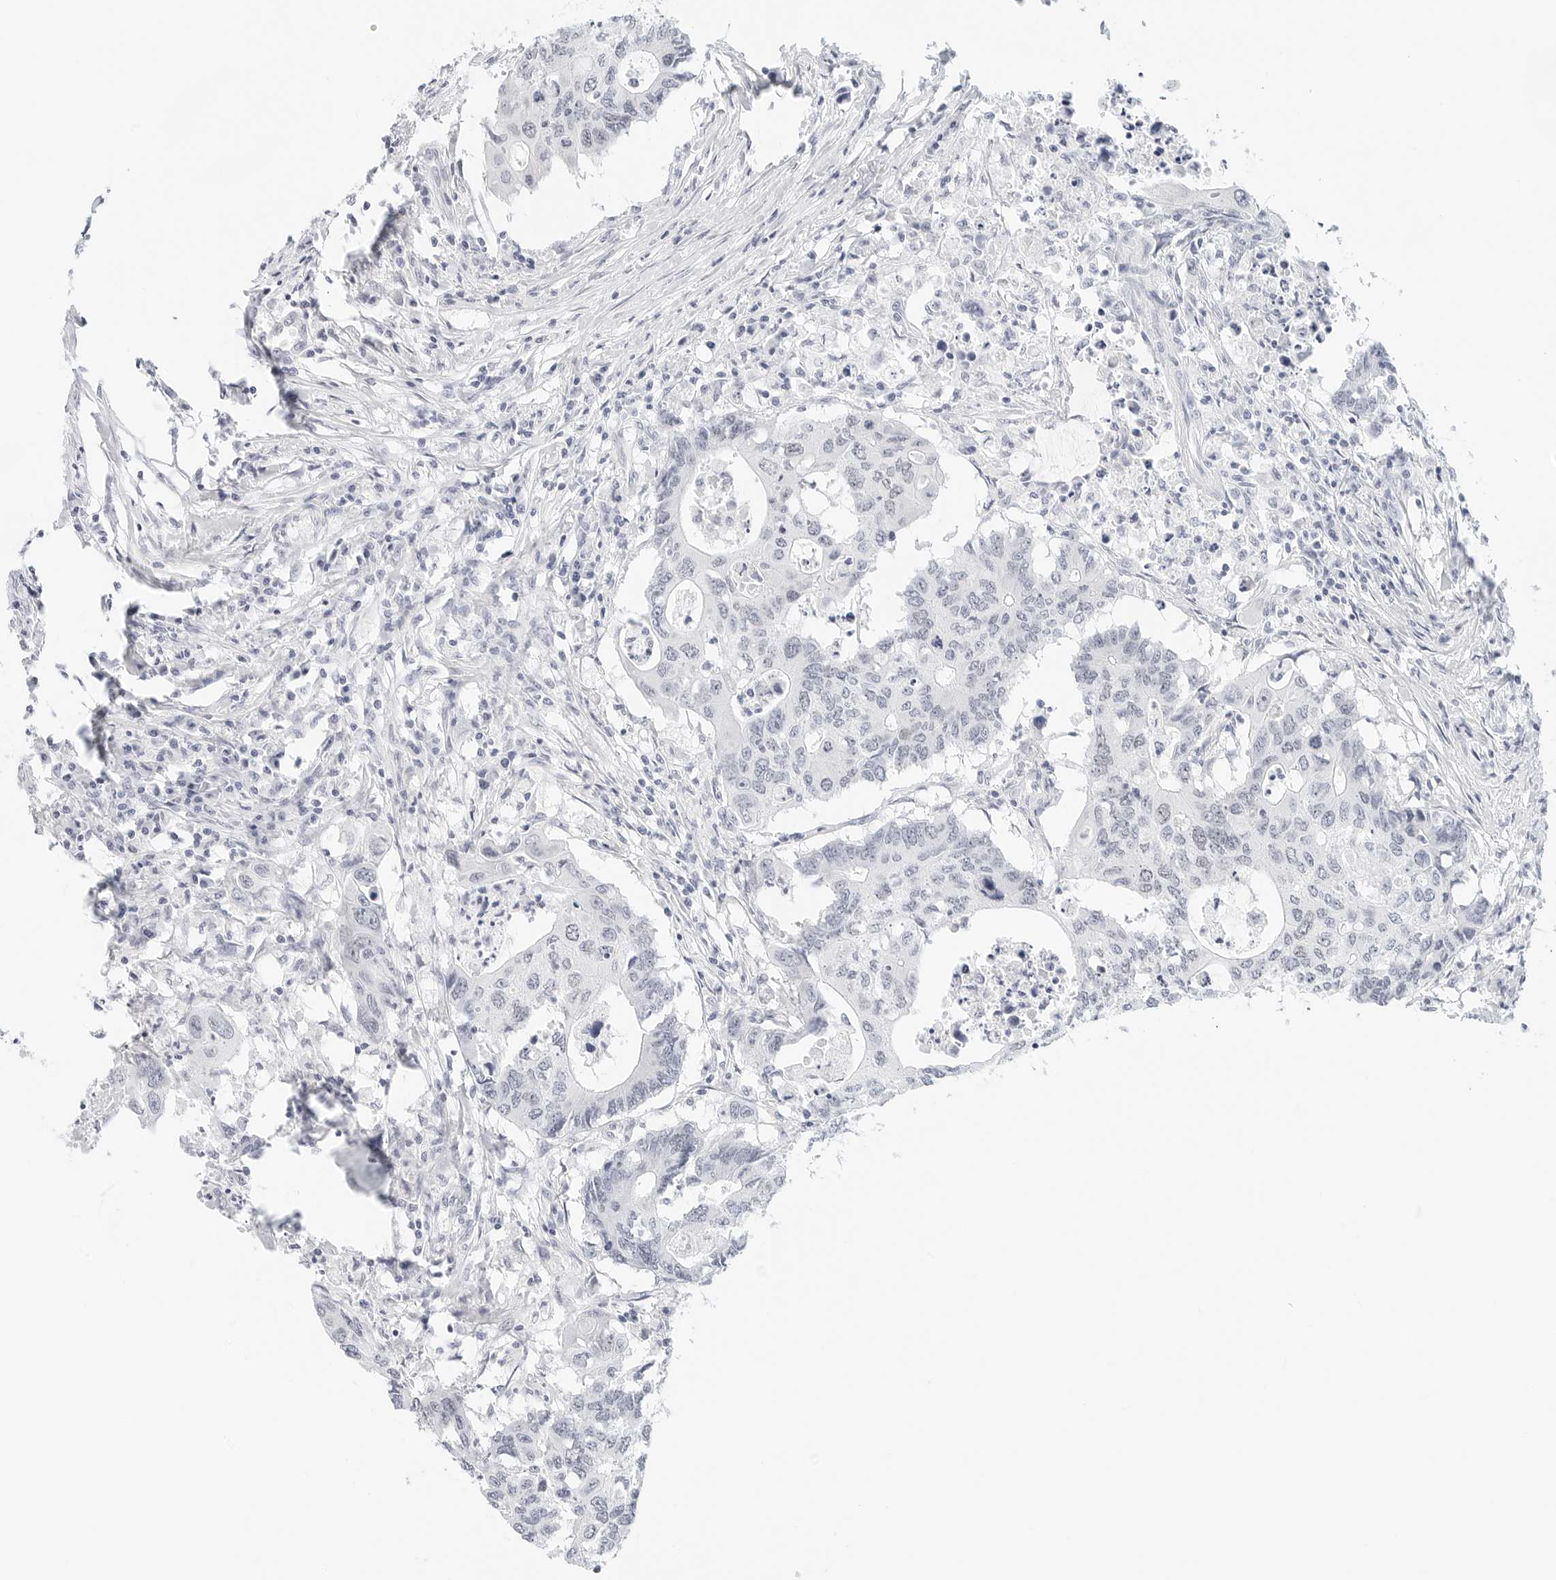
{"staining": {"intensity": "negative", "quantity": "none", "location": "none"}, "tissue": "colorectal cancer", "cell_type": "Tumor cells", "image_type": "cancer", "snomed": [{"axis": "morphology", "description": "Adenocarcinoma, NOS"}, {"axis": "topography", "description": "Colon"}], "caption": "An image of human colorectal adenocarcinoma is negative for staining in tumor cells.", "gene": "CD22", "patient": {"sex": "male", "age": 71}}